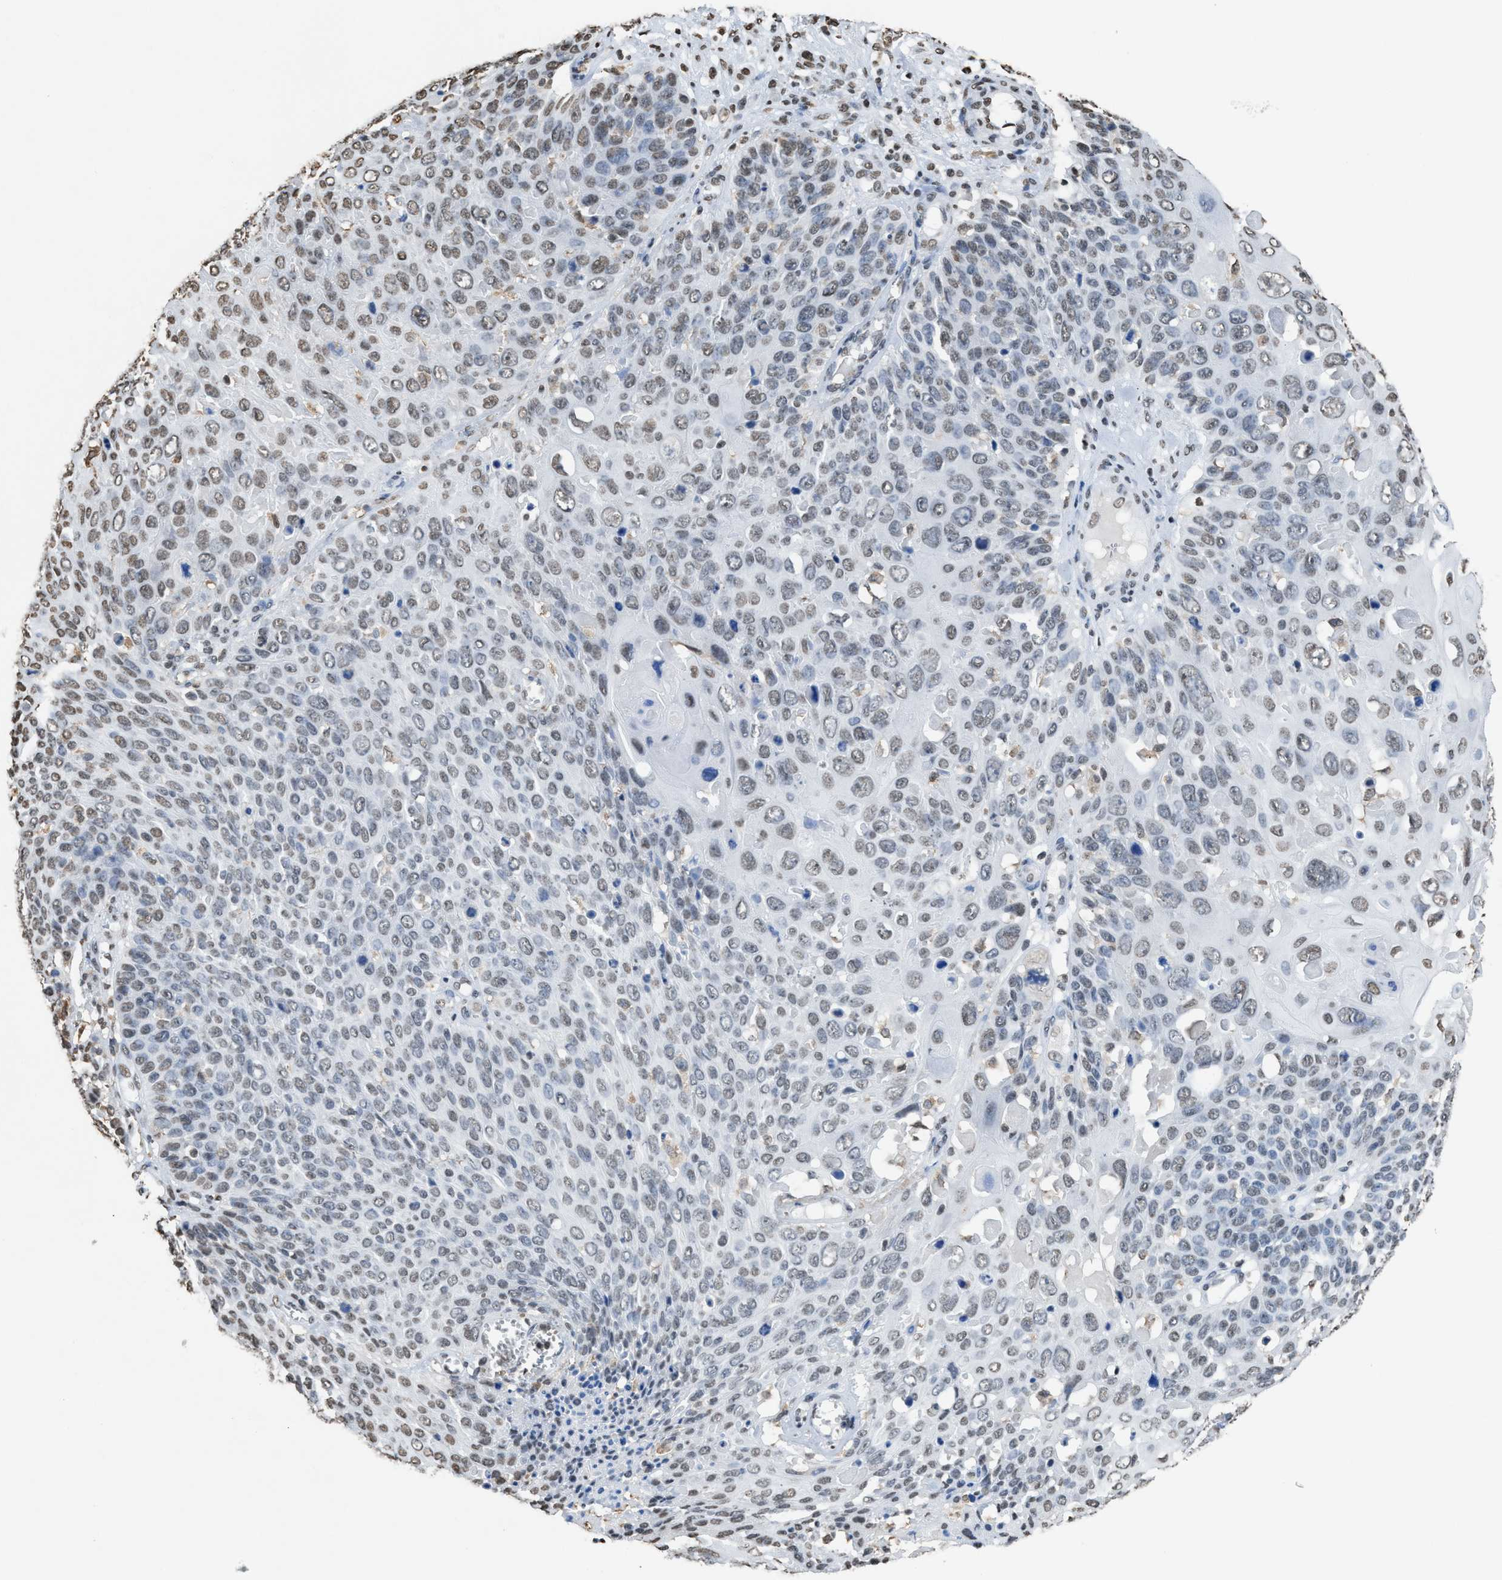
{"staining": {"intensity": "weak", "quantity": "25%-75%", "location": "nuclear"}, "tissue": "cervical cancer", "cell_type": "Tumor cells", "image_type": "cancer", "snomed": [{"axis": "morphology", "description": "Squamous cell carcinoma, NOS"}, {"axis": "topography", "description": "Cervix"}], "caption": "A photomicrograph of human squamous cell carcinoma (cervical) stained for a protein demonstrates weak nuclear brown staining in tumor cells. Nuclei are stained in blue.", "gene": "NUP88", "patient": {"sex": "female", "age": 74}}